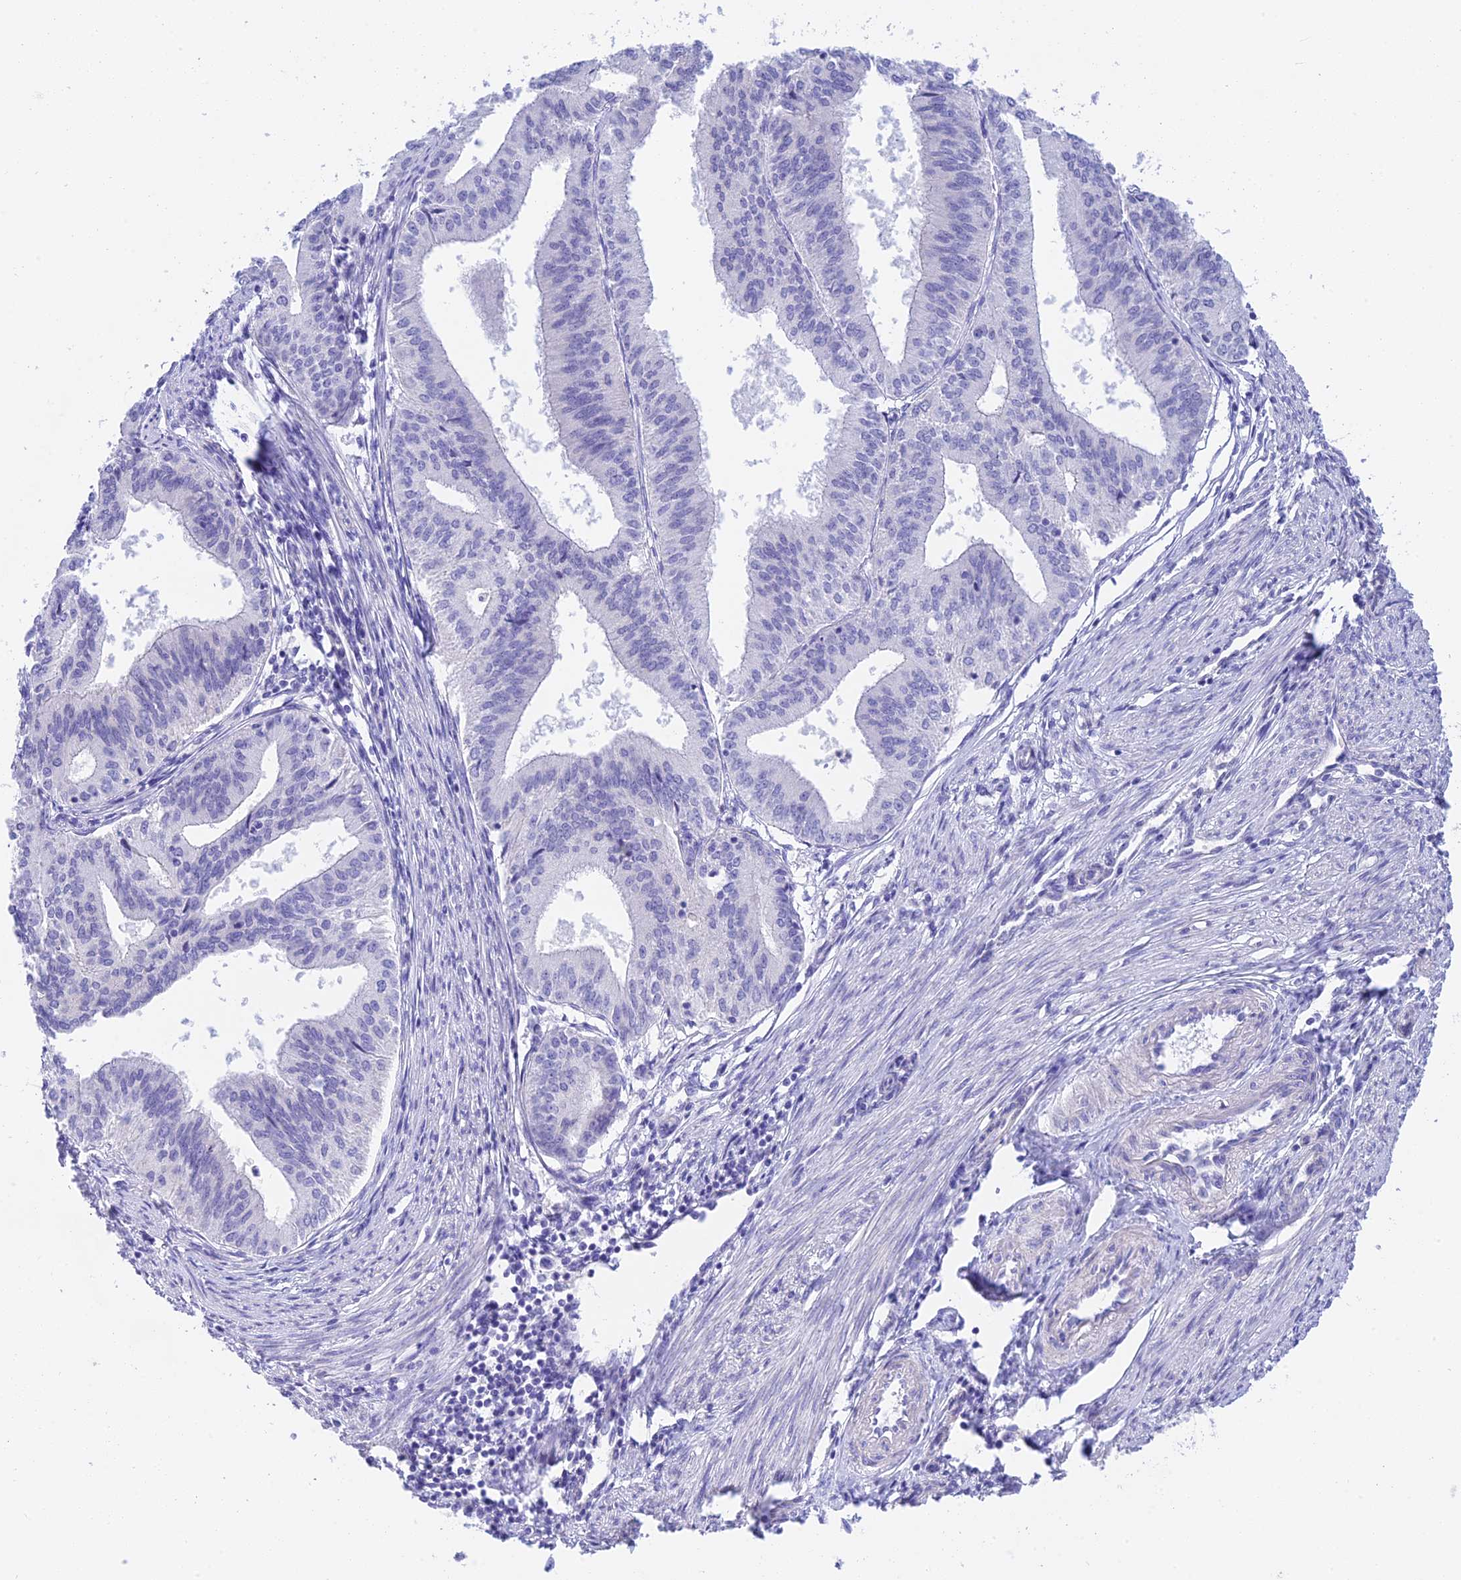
{"staining": {"intensity": "negative", "quantity": "none", "location": "none"}, "tissue": "endometrial cancer", "cell_type": "Tumor cells", "image_type": "cancer", "snomed": [{"axis": "morphology", "description": "Adenocarcinoma, NOS"}, {"axis": "topography", "description": "Endometrium"}], "caption": "Endometrial cancer (adenocarcinoma) was stained to show a protein in brown. There is no significant expression in tumor cells.", "gene": "C17orf67", "patient": {"sex": "female", "age": 50}}